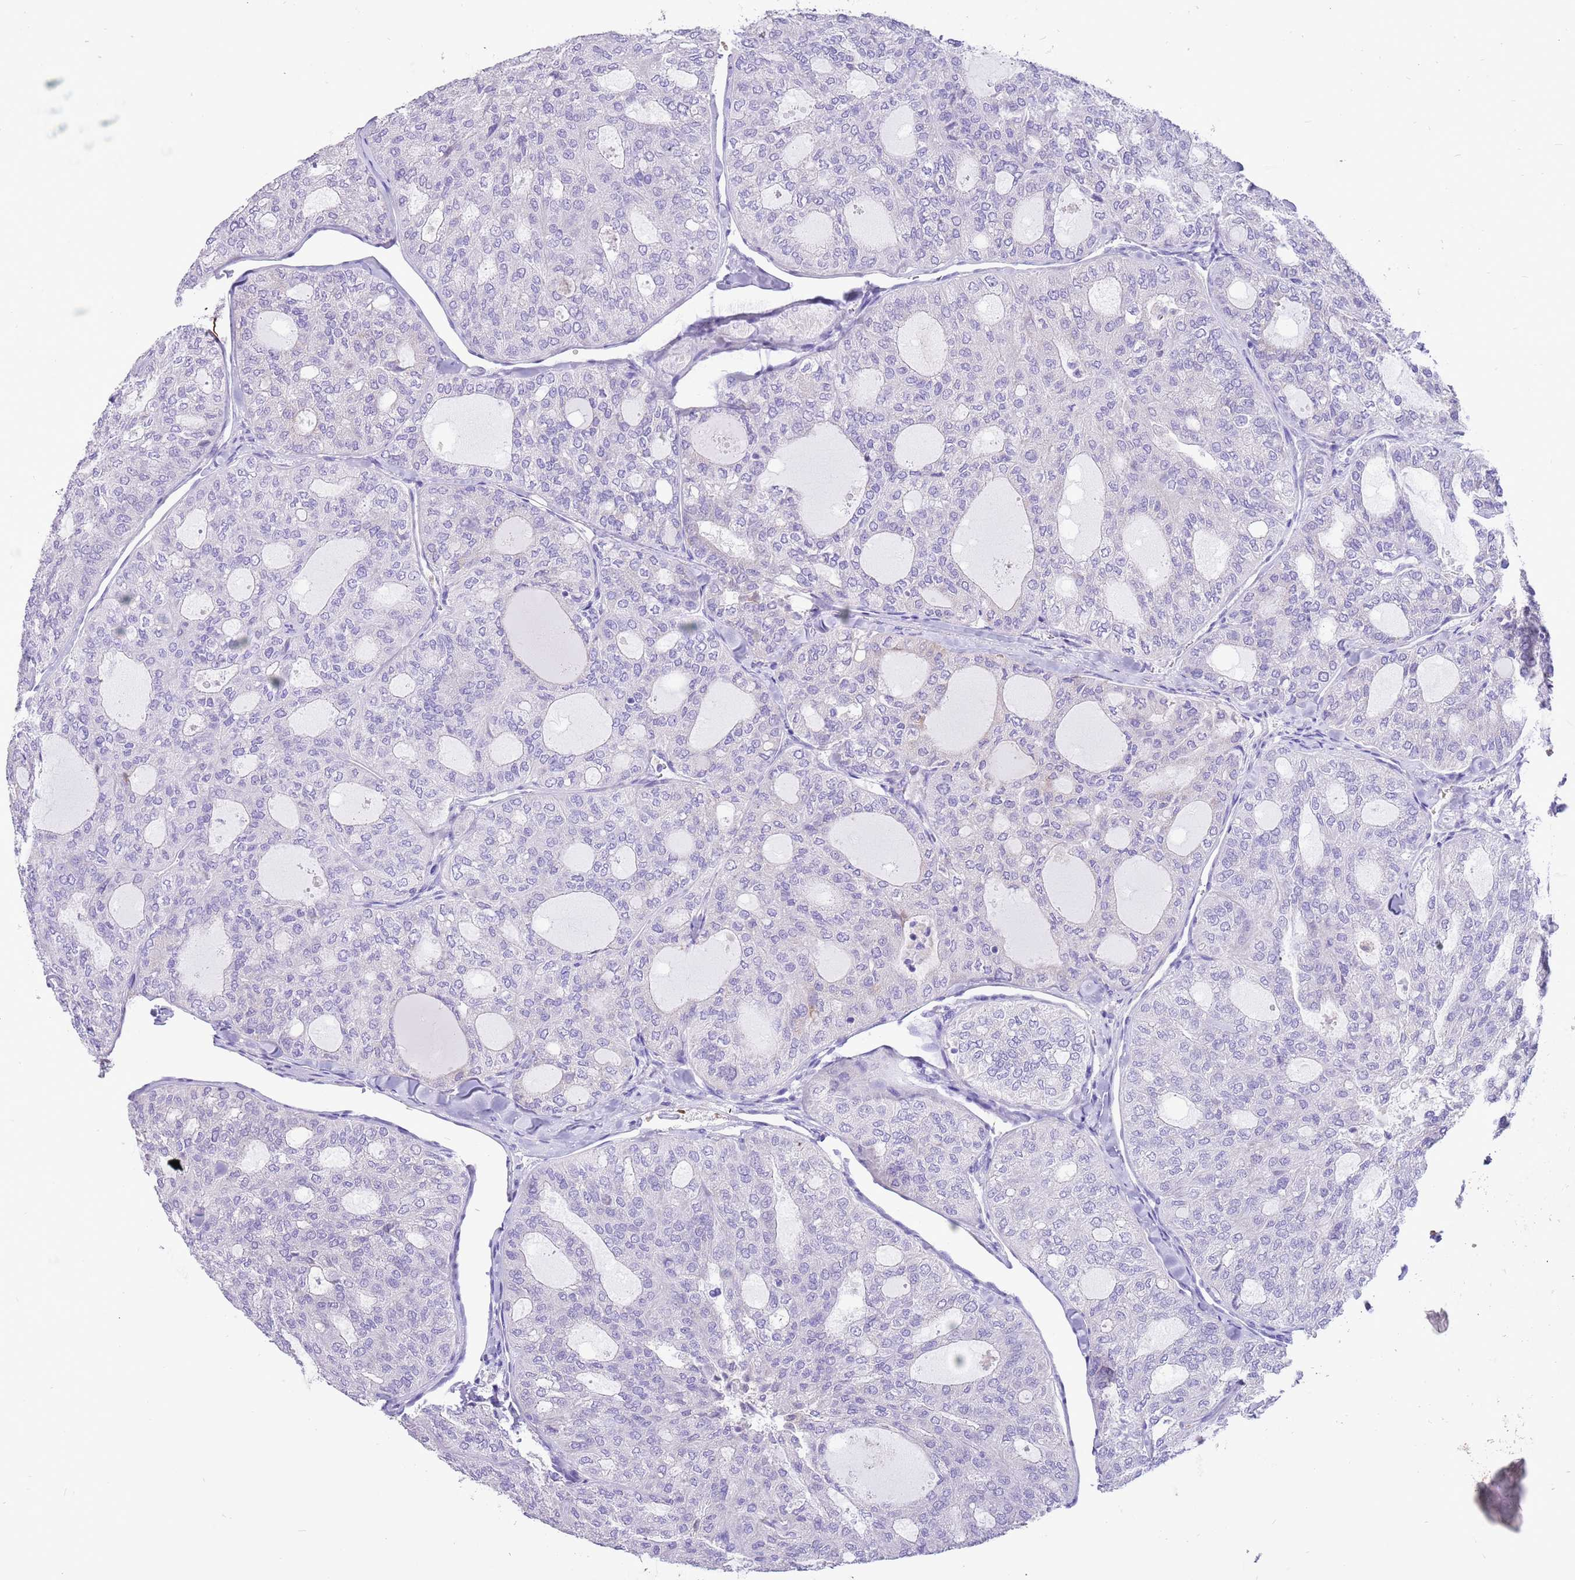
{"staining": {"intensity": "negative", "quantity": "none", "location": "none"}, "tissue": "thyroid cancer", "cell_type": "Tumor cells", "image_type": "cancer", "snomed": [{"axis": "morphology", "description": "Follicular adenoma carcinoma, NOS"}, {"axis": "topography", "description": "Thyroid gland"}], "caption": "High magnification brightfield microscopy of thyroid follicular adenoma carcinoma stained with DAB (3,3'-diaminobenzidine) (brown) and counterstained with hematoxylin (blue): tumor cells show no significant expression.", "gene": "KBTBD3", "patient": {"sex": "male", "age": 75}}